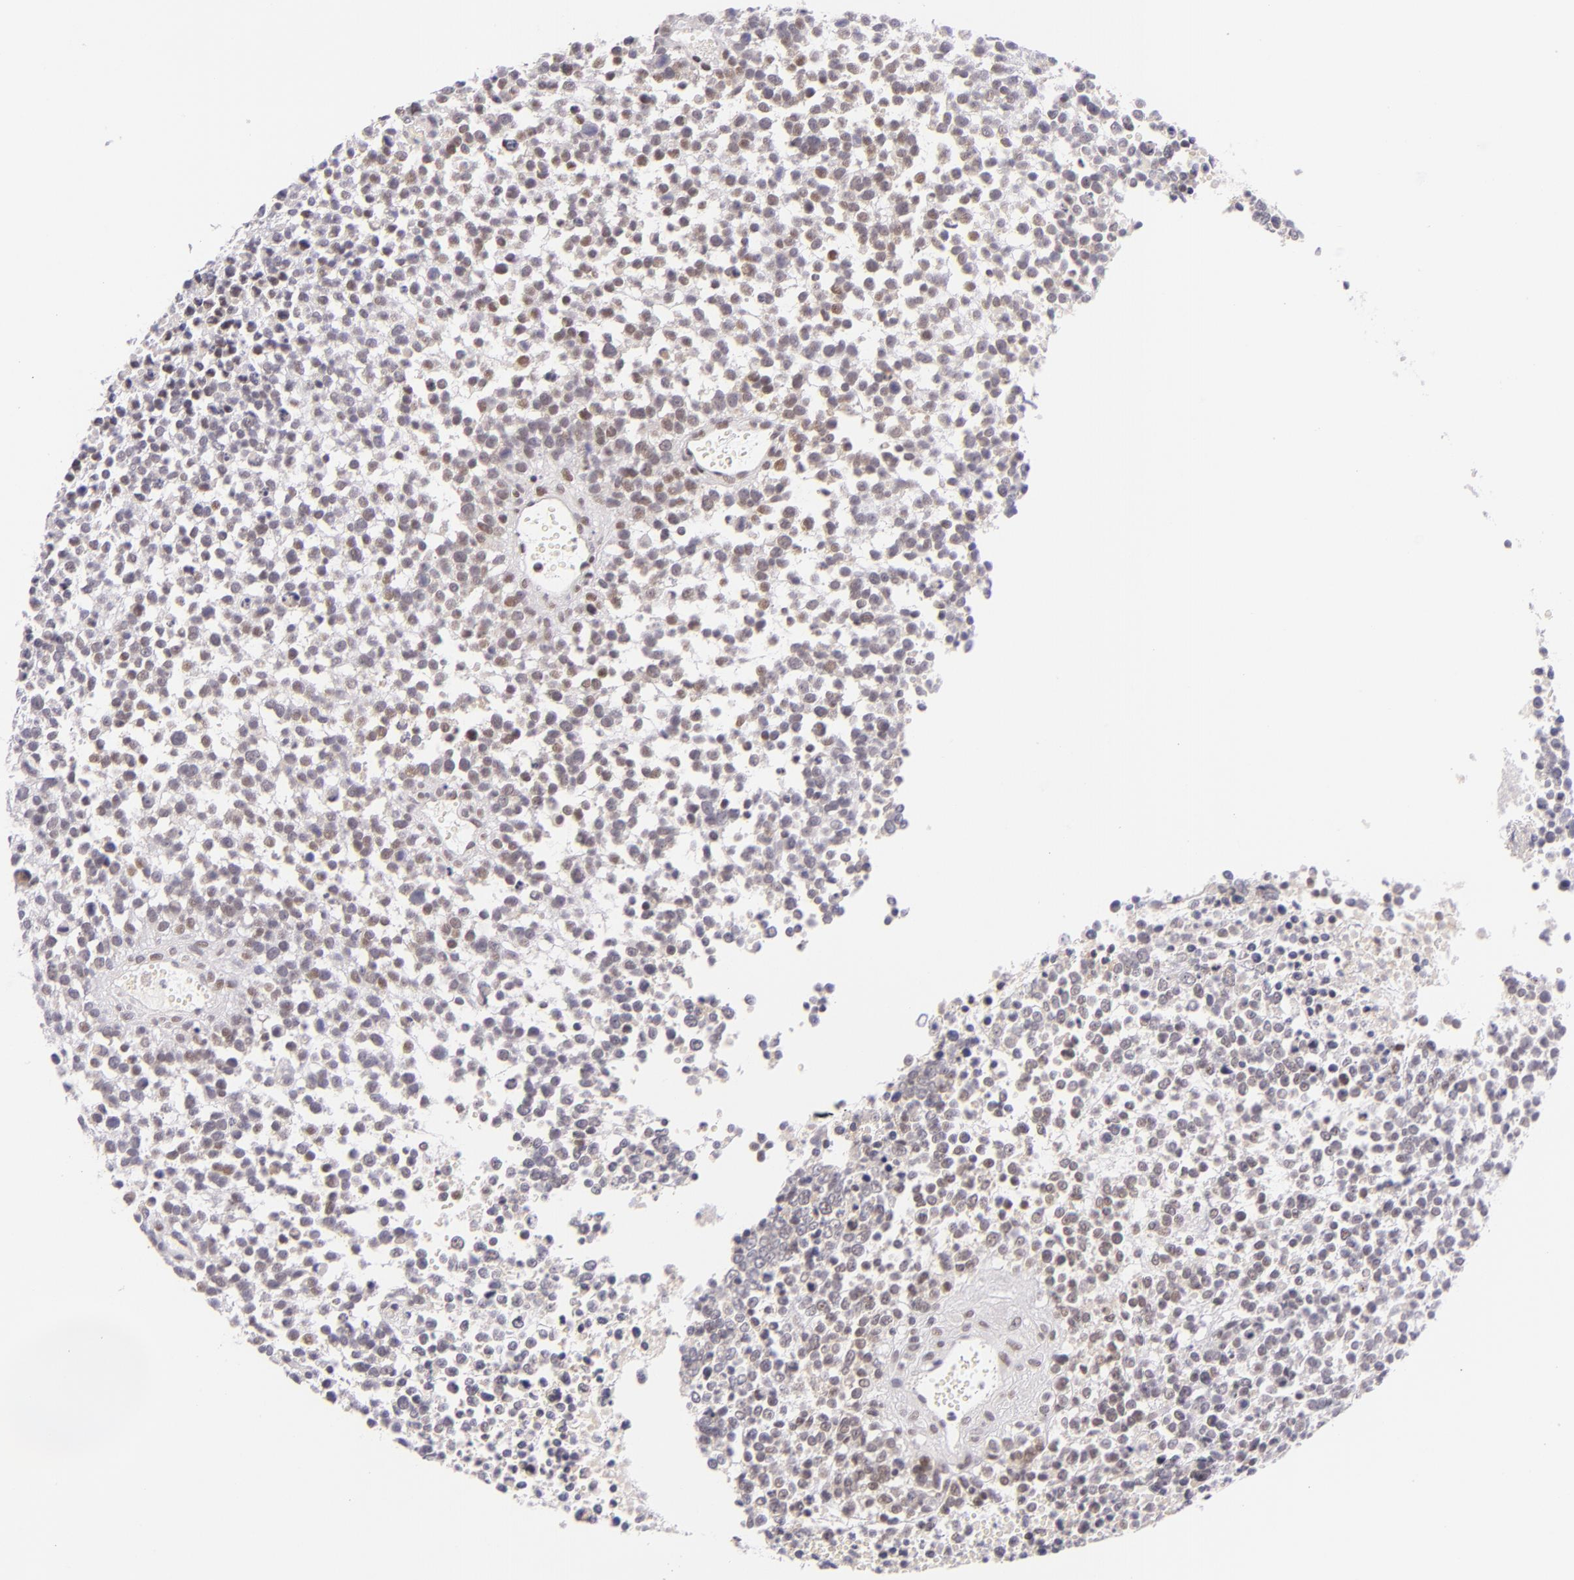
{"staining": {"intensity": "weak", "quantity": "<25%", "location": "nuclear"}, "tissue": "glioma", "cell_type": "Tumor cells", "image_type": "cancer", "snomed": [{"axis": "morphology", "description": "Glioma, malignant, High grade"}, {"axis": "topography", "description": "Brain"}], "caption": "IHC of human malignant glioma (high-grade) exhibits no staining in tumor cells.", "gene": "BCL3", "patient": {"sex": "male", "age": 66}}